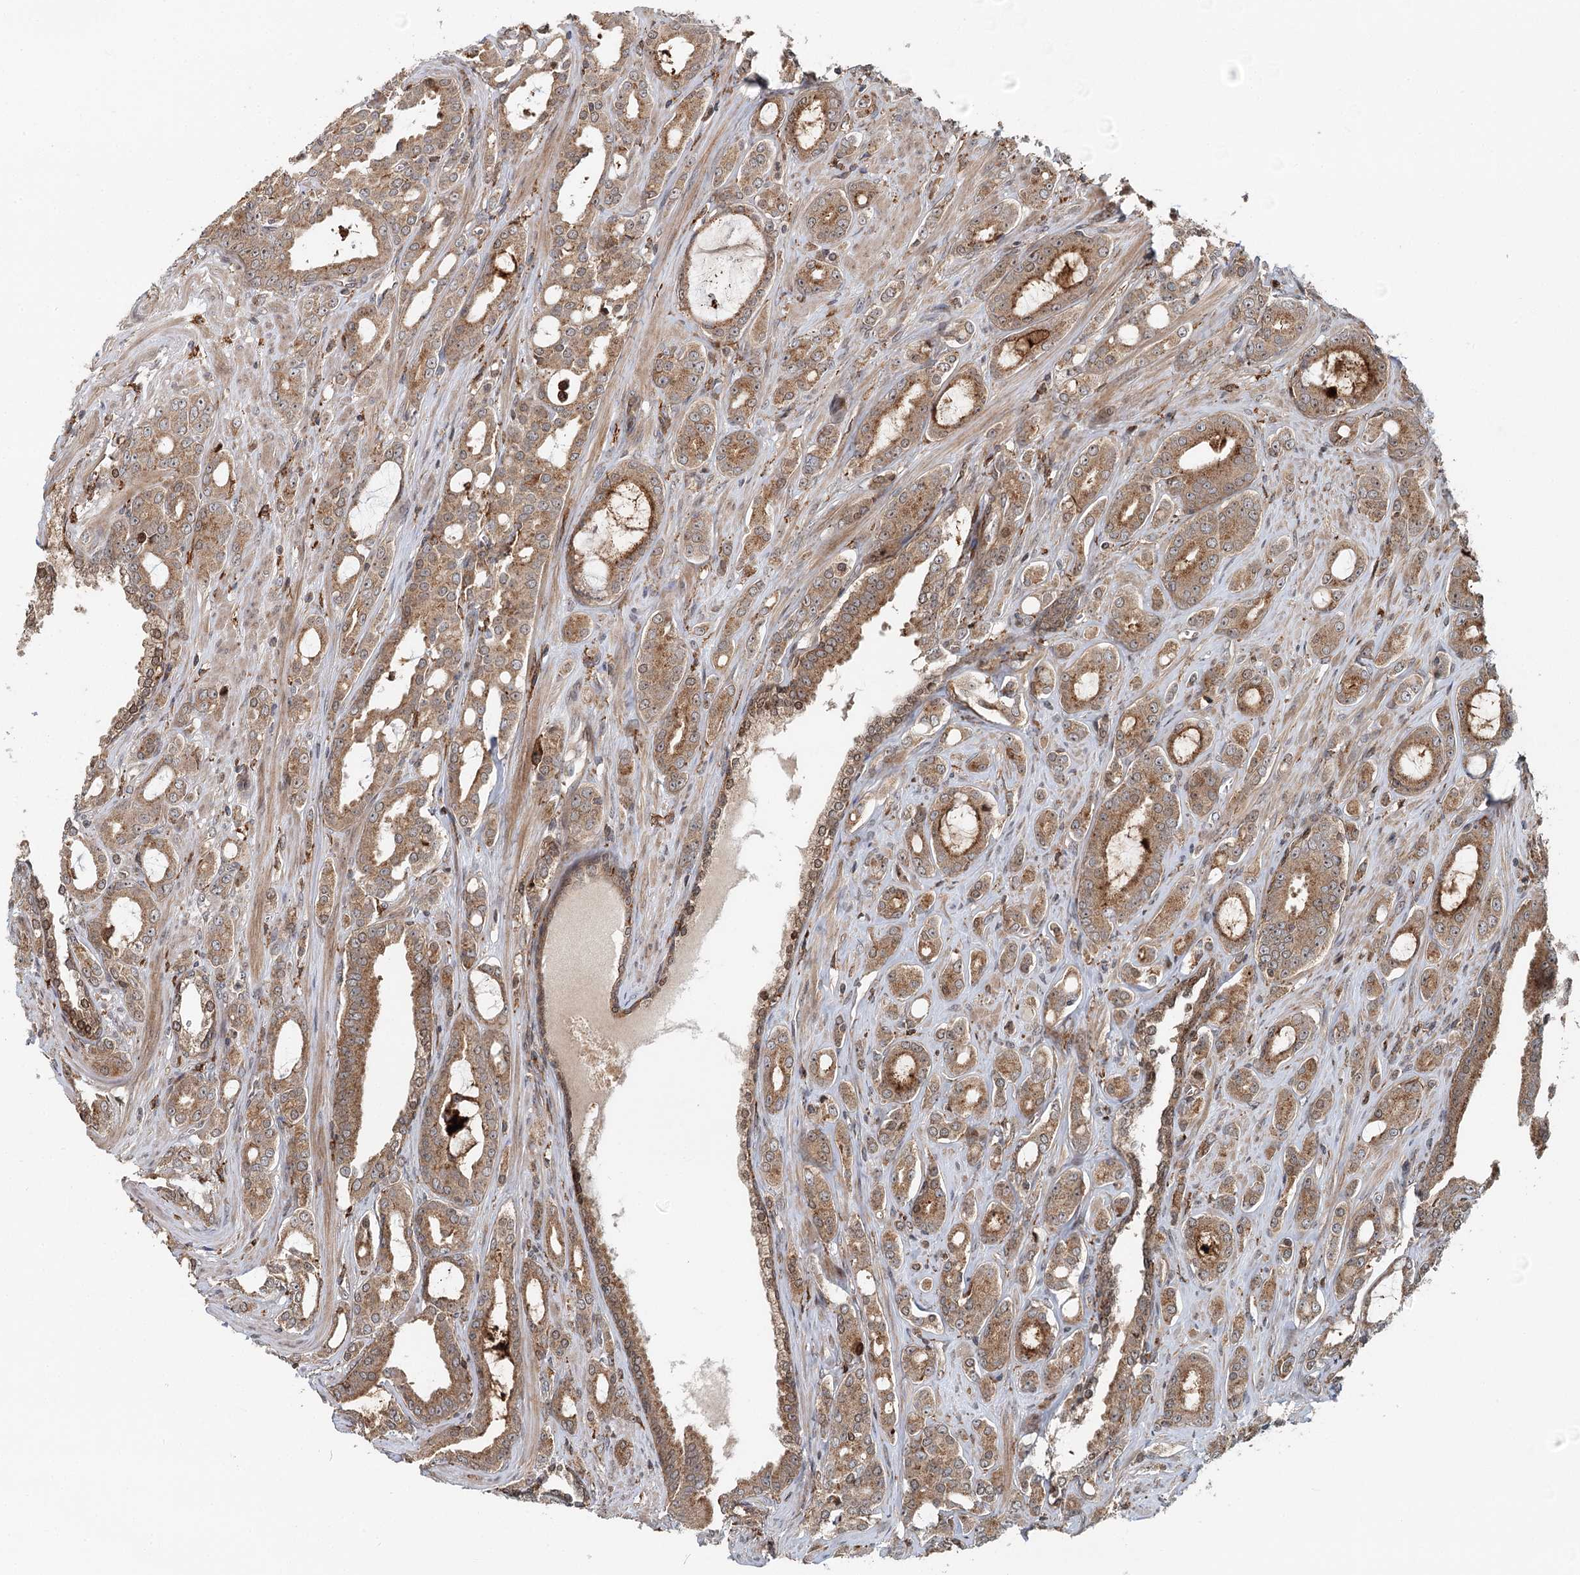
{"staining": {"intensity": "moderate", "quantity": ">75%", "location": "cytoplasmic/membranous"}, "tissue": "prostate cancer", "cell_type": "Tumor cells", "image_type": "cancer", "snomed": [{"axis": "morphology", "description": "Adenocarcinoma, High grade"}, {"axis": "topography", "description": "Prostate"}], "caption": "DAB immunohistochemical staining of prostate cancer (adenocarcinoma (high-grade)) reveals moderate cytoplasmic/membranous protein positivity in about >75% of tumor cells. Nuclei are stained in blue.", "gene": "RNF111", "patient": {"sex": "male", "age": 72}}